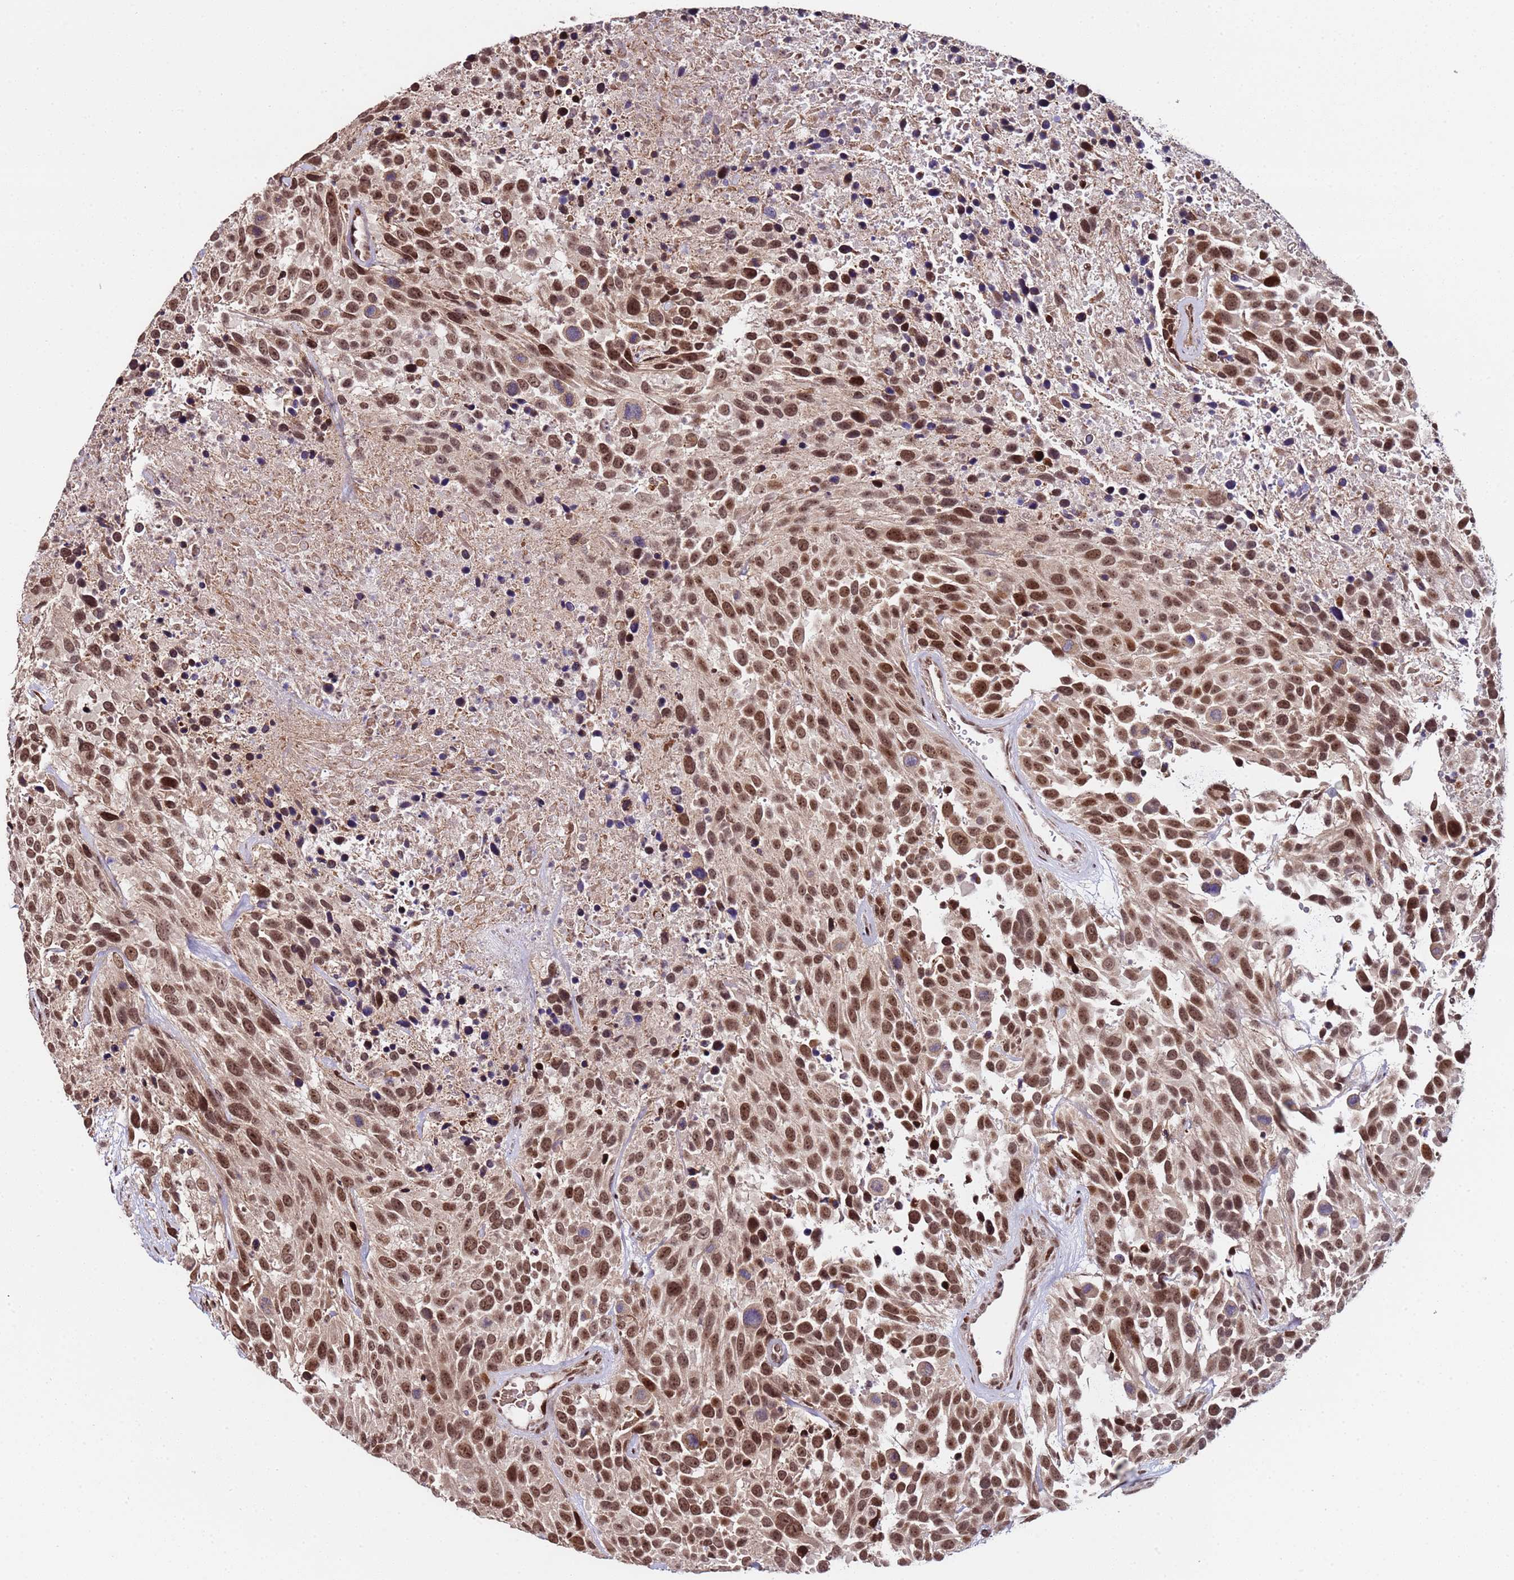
{"staining": {"intensity": "moderate", "quantity": ">75%", "location": "nuclear"}, "tissue": "urothelial cancer", "cell_type": "Tumor cells", "image_type": "cancer", "snomed": [{"axis": "morphology", "description": "Urothelial carcinoma, High grade"}, {"axis": "topography", "description": "Urinary bladder"}], "caption": "An immunohistochemistry (IHC) photomicrograph of tumor tissue is shown. Protein staining in brown labels moderate nuclear positivity in high-grade urothelial carcinoma within tumor cells.", "gene": "PPM1H", "patient": {"sex": "female", "age": 70}}